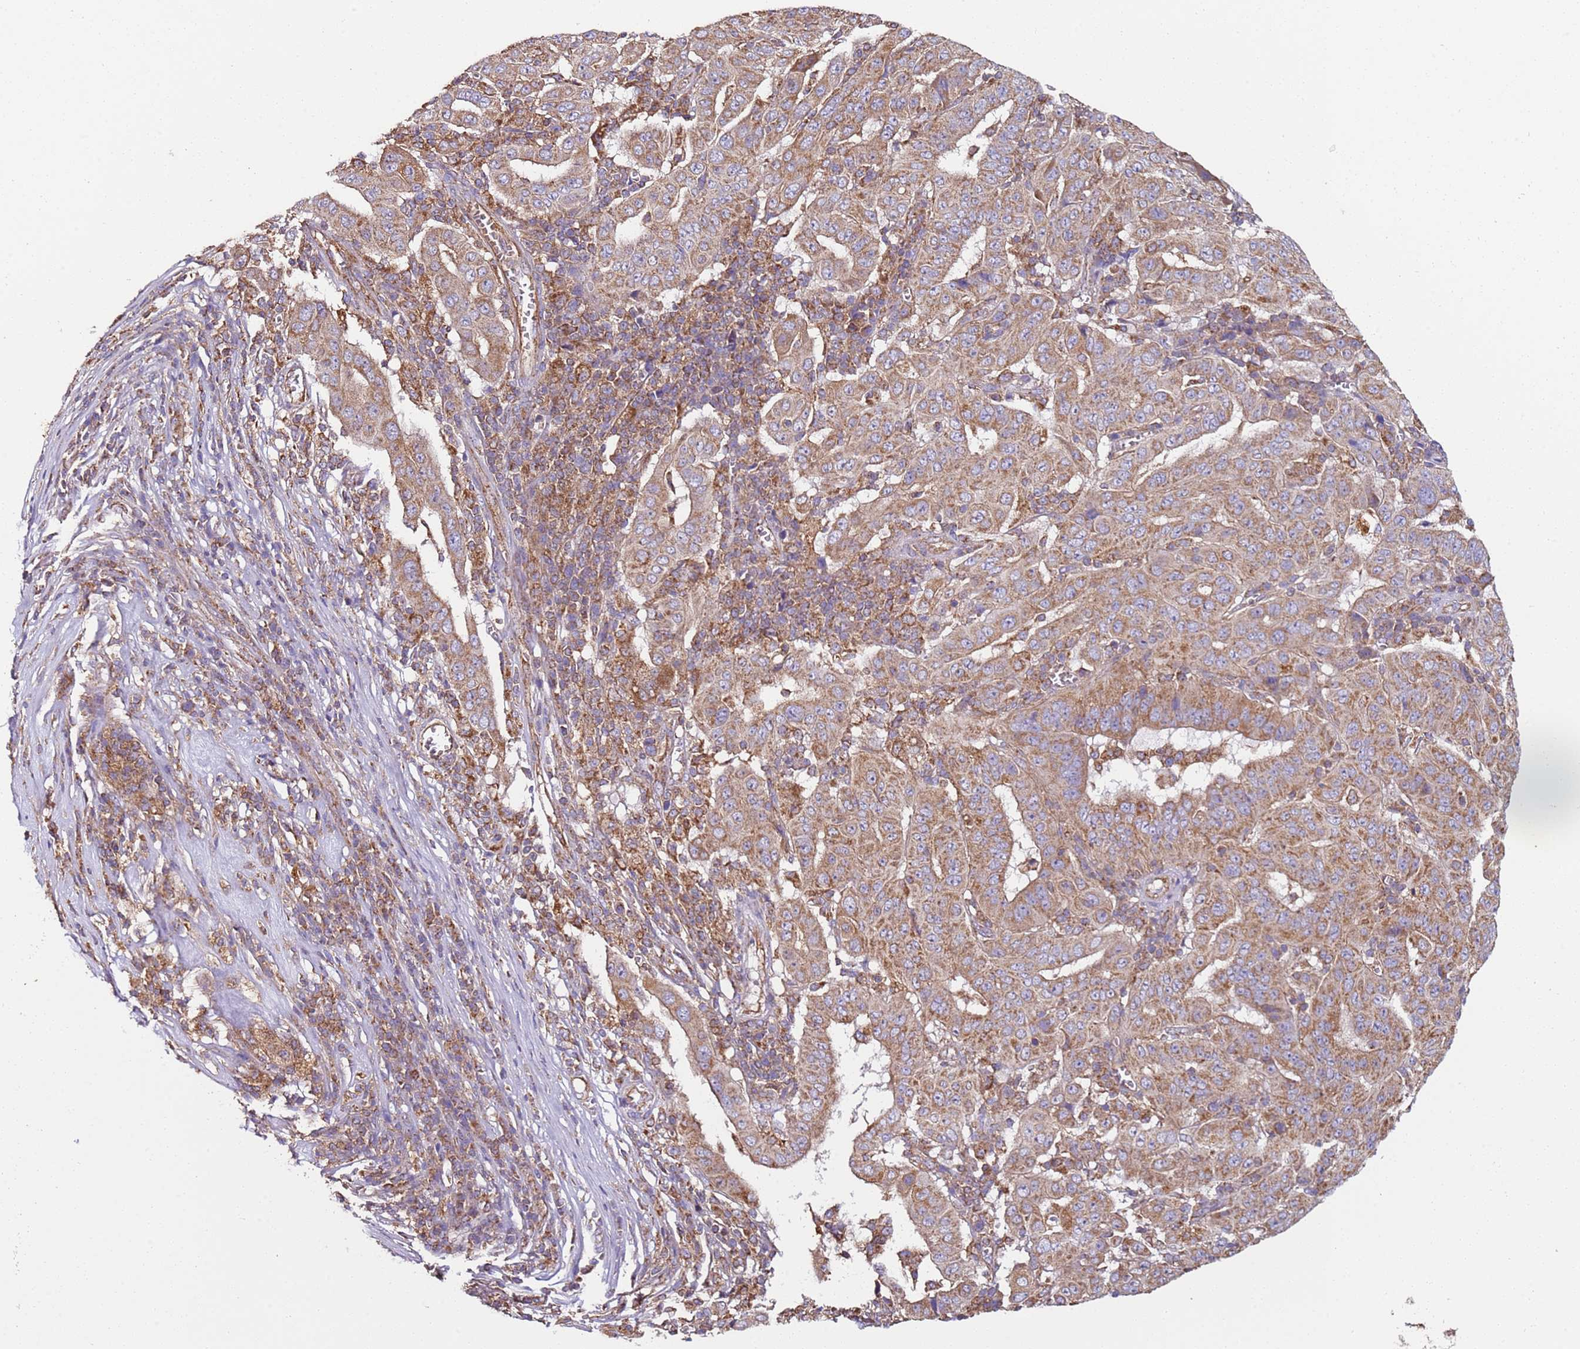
{"staining": {"intensity": "moderate", "quantity": ">75%", "location": "cytoplasmic/membranous"}, "tissue": "pancreatic cancer", "cell_type": "Tumor cells", "image_type": "cancer", "snomed": [{"axis": "morphology", "description": "Adenocarcinoma, NOS"}, {"axis": "topography", "description": "Pancreas"}], "caption": "A medium amount of moderate cytoplasmic/membranous staining is appreciated in about >75% of tumor cells in pancreatic adenocarcinoma tissue.", "gene": "RMND5A", "patient": {"sex": "male", "age": 63}}